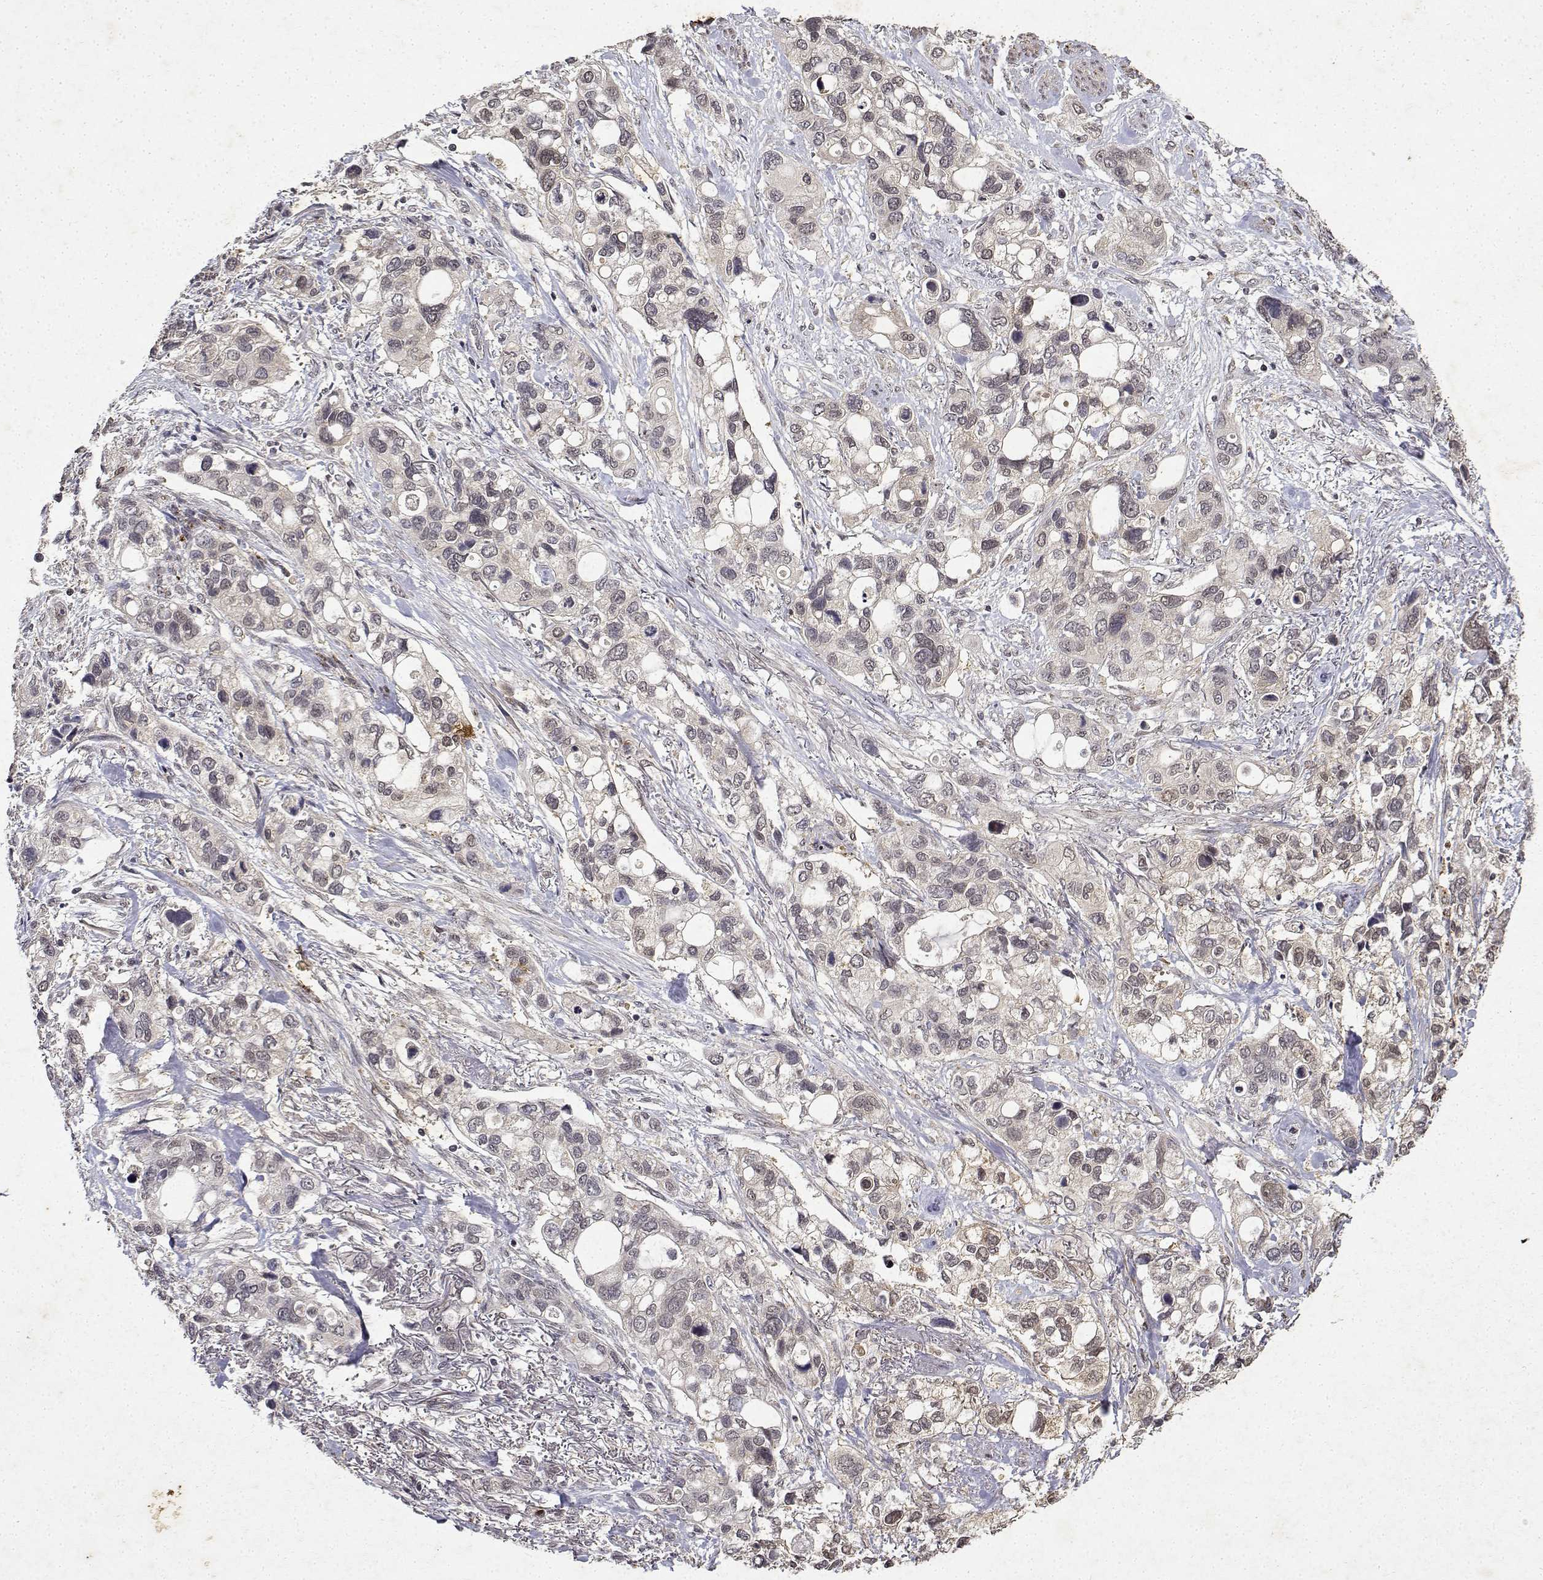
{"staining": {"intensity": "negative", "quantity": "none", "location": "none"}, "tissue": "stomach cancer", "cell_type": "Tumor cells", "image_type": "cancer", "snomed": [{"axis": "morphology", "description": "Adenocarcinoma, NOS"}, {"axis": "topography", "description": "Stomach, upper"}], "caption": "This is an immunohistochemistry micrograph of stomach cancer (adenocarcinoma). There is no positivity in tumor cells.", "gene": "BDNF", "patient": {"sex": "female", "age": 81}}